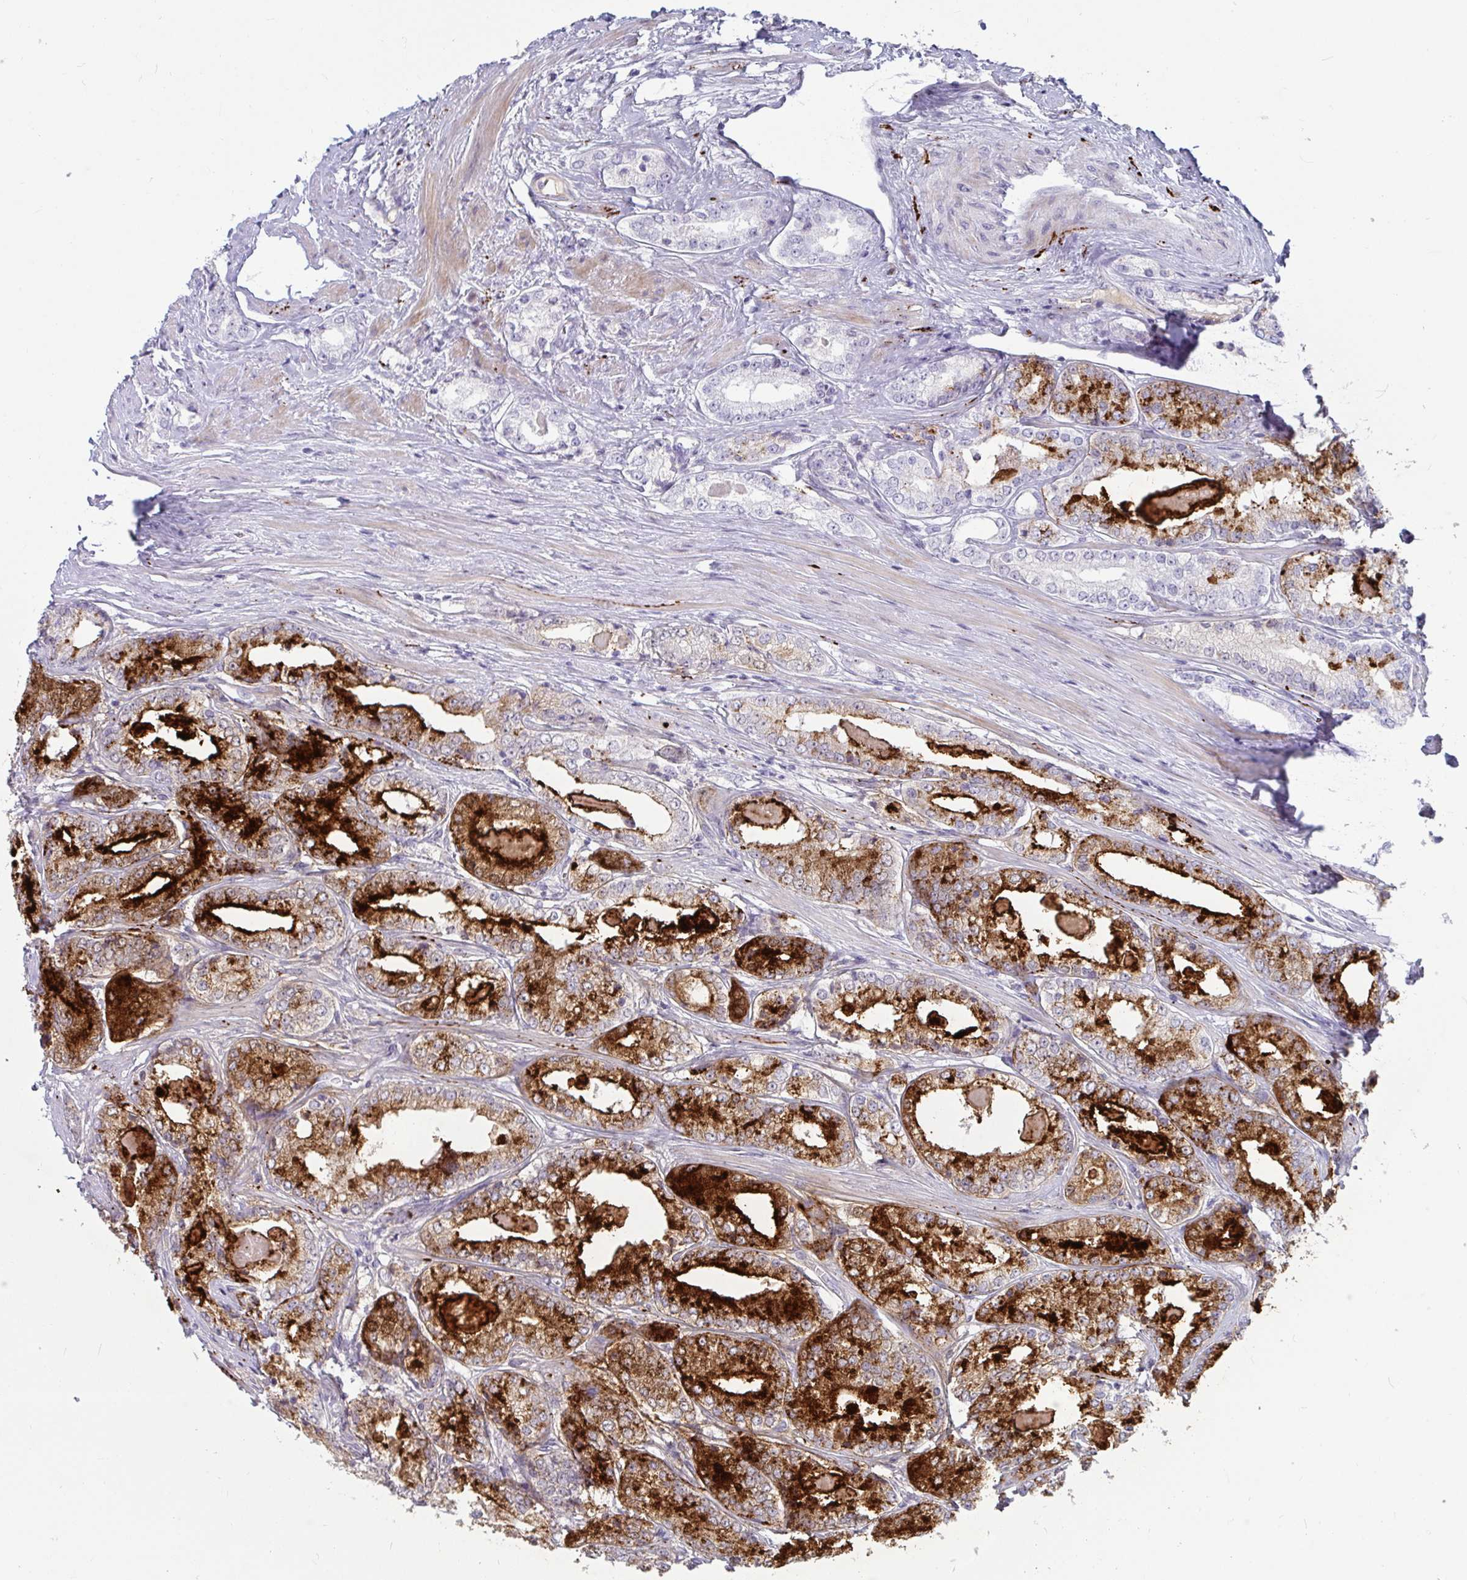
{"staining": {"intensity": "strong", "quantity": "25%-75%", "location": "cytoplasmic/membranous"}, "tissue": "prostate cancer", "cell_type": "Tumor cells", "image_type": "cancer", "snomed": [{"axis": "morphology", "description": "Adenocarcinoma, NOS"}, {"axis": "morphology", "description": "Adenocarcinoma, Low grade"}, {"axis": "topography", "description": "Prostate"}], "caption": "Adenocarcinoma (prostate) stained with immunohistochemistry shows strong cytoplasmic/membranous staining in approximately 25%-75% of tumor cells.", "gene": "NPY", "patient": {"sex": "male", "age": 68}}